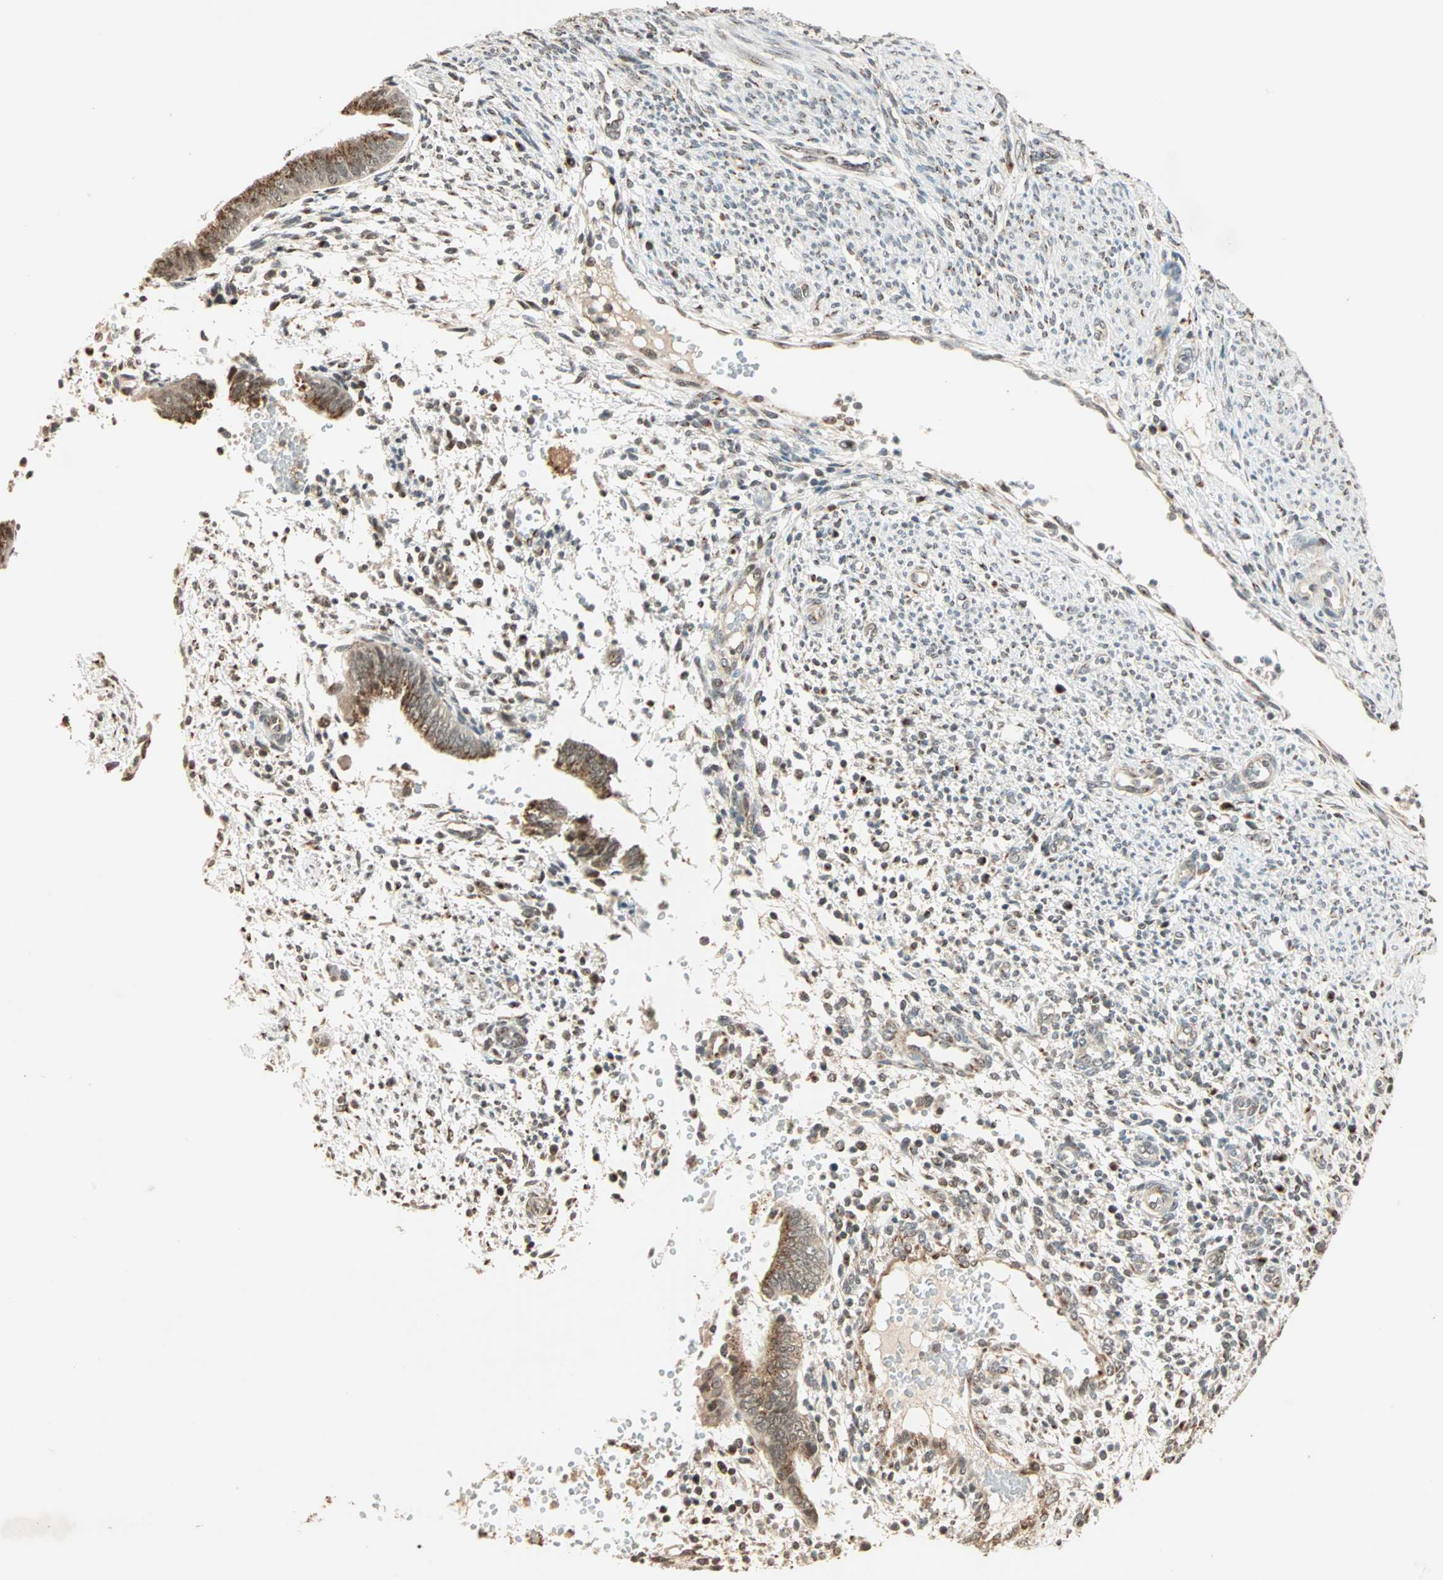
{"staining": {"intensity": "weak", "quantity": "25%-75%", "location": "cytoplasmic/membranous"}, "tissue": "endometrium", "cell_type": "Cells in endometrial stroma", "image_type": "normal", "snomed": [{"axis": "morphology", "description": "Normal tissue, NOS"}, {"axis": "topography", "description": "Endometrium"}], "caption": "Protein expression analysis of unremarkable endometrium reveals weak cytoplasmic/membranous staining in about 25%-75% of cells in endometrial stroma. The staining was performed using DAB (3,3'-diaminobenzidine), with brown indicating positive protein expression. Nuclei are stained blue with hematoxylin.", "gene": "PRDM2", "patient": {"sex": "female", "age": 35}}